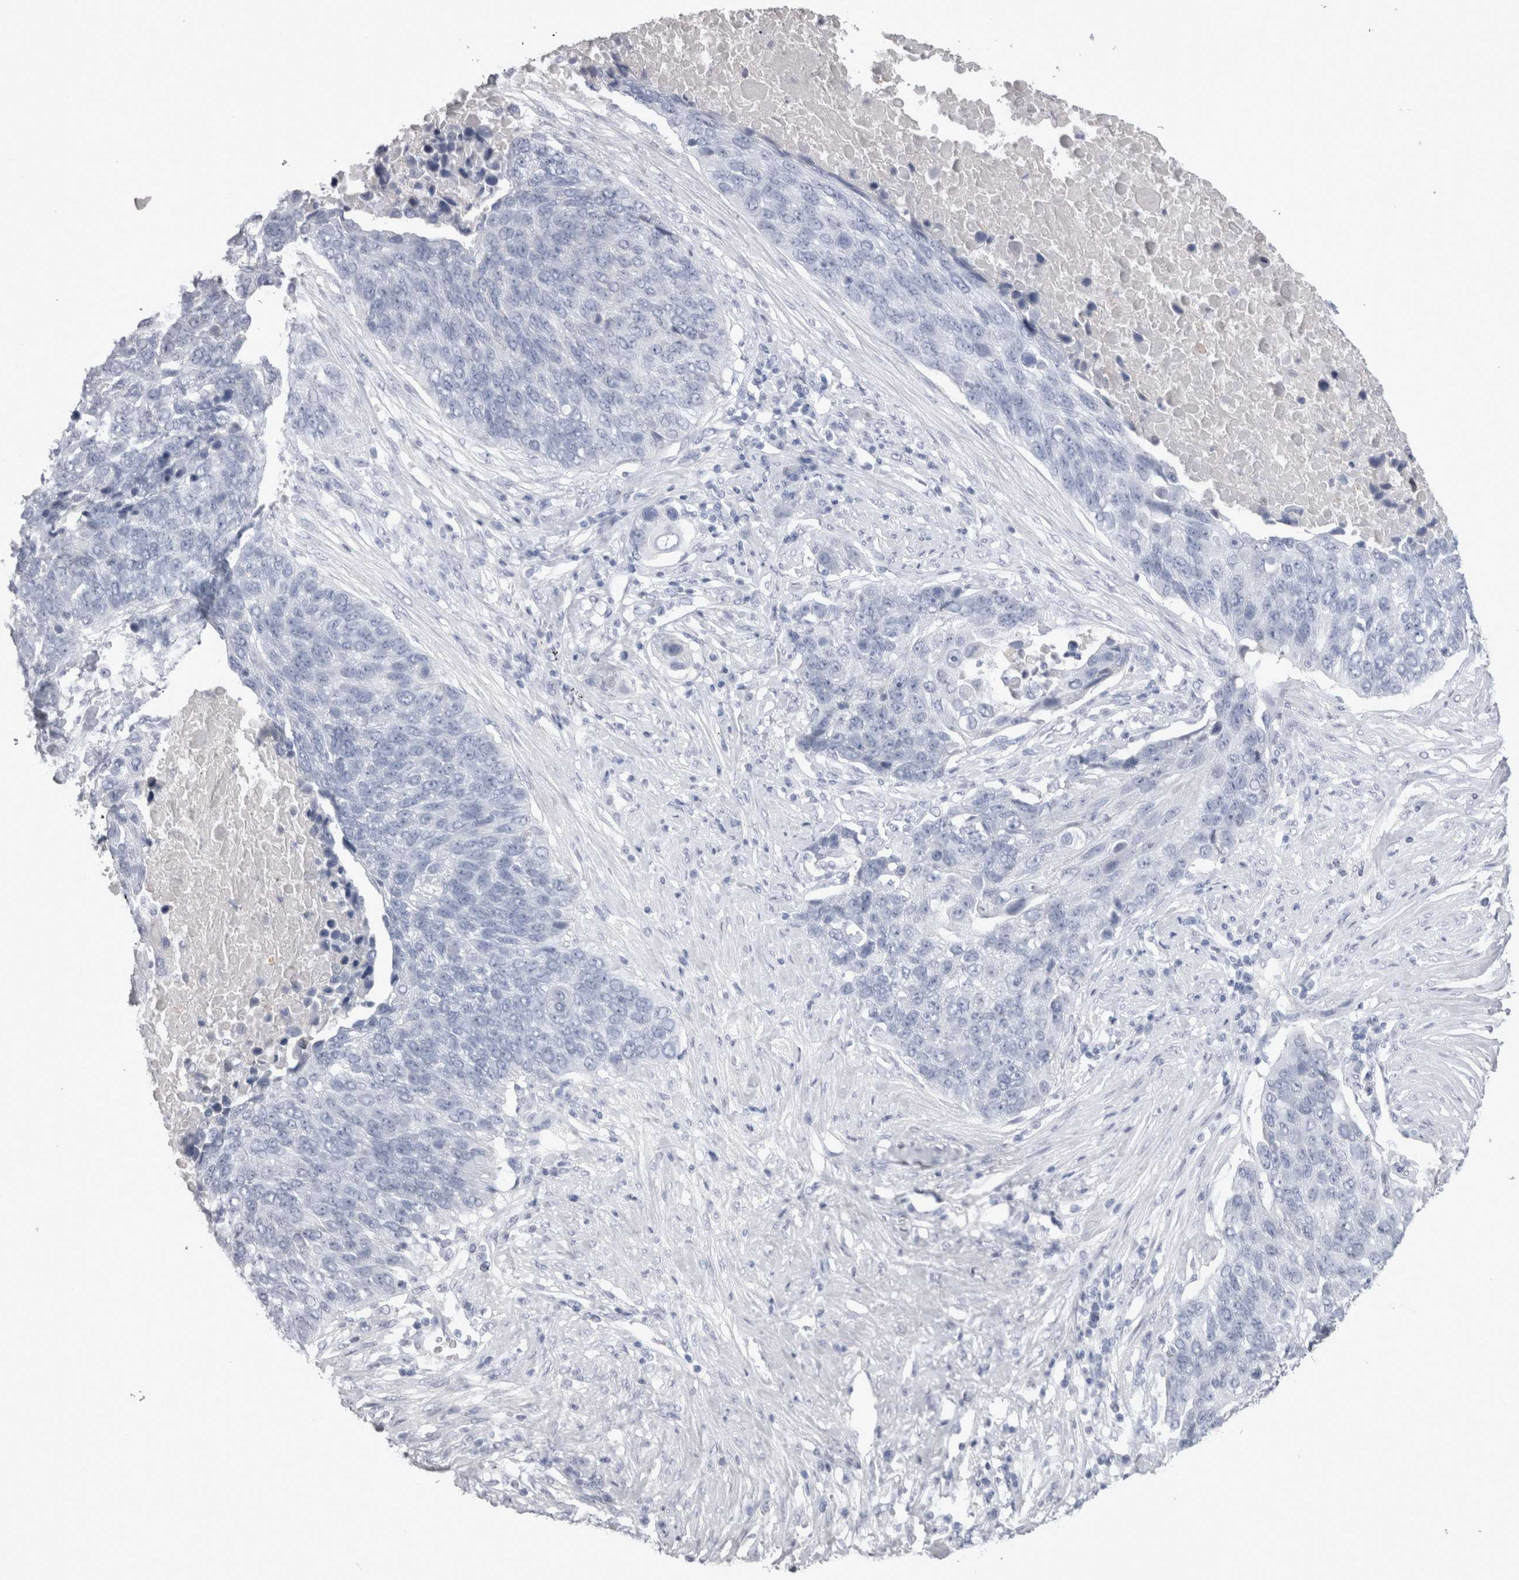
{"staining": {"intensity": "negative", "quantity": "none", "location": "none"}, "tissue": "lung cancer", "cell_type": "Tumor cells", "image_type": "cancer", "snomed": [{"axis": "morphology", "description": "Squamous cell carcinoma, NOS"}, {"axis": "topography", "description": "Lung"}], "caption": "Immunohistochemistry (IHC) micrograph of human squamous cell carcinoma (lung) stained for a protein (brown), which reveals no positivity in tumor cells. Brightfield microscopy of immunohistochemistry (IHC) stained with DAB (3,3'-diaminobenzidine) (brown) and hematoxylin (blue), captured at high magnification.", "gene": "ADAM2", "patient": {"sex": "male", "age": 66}}